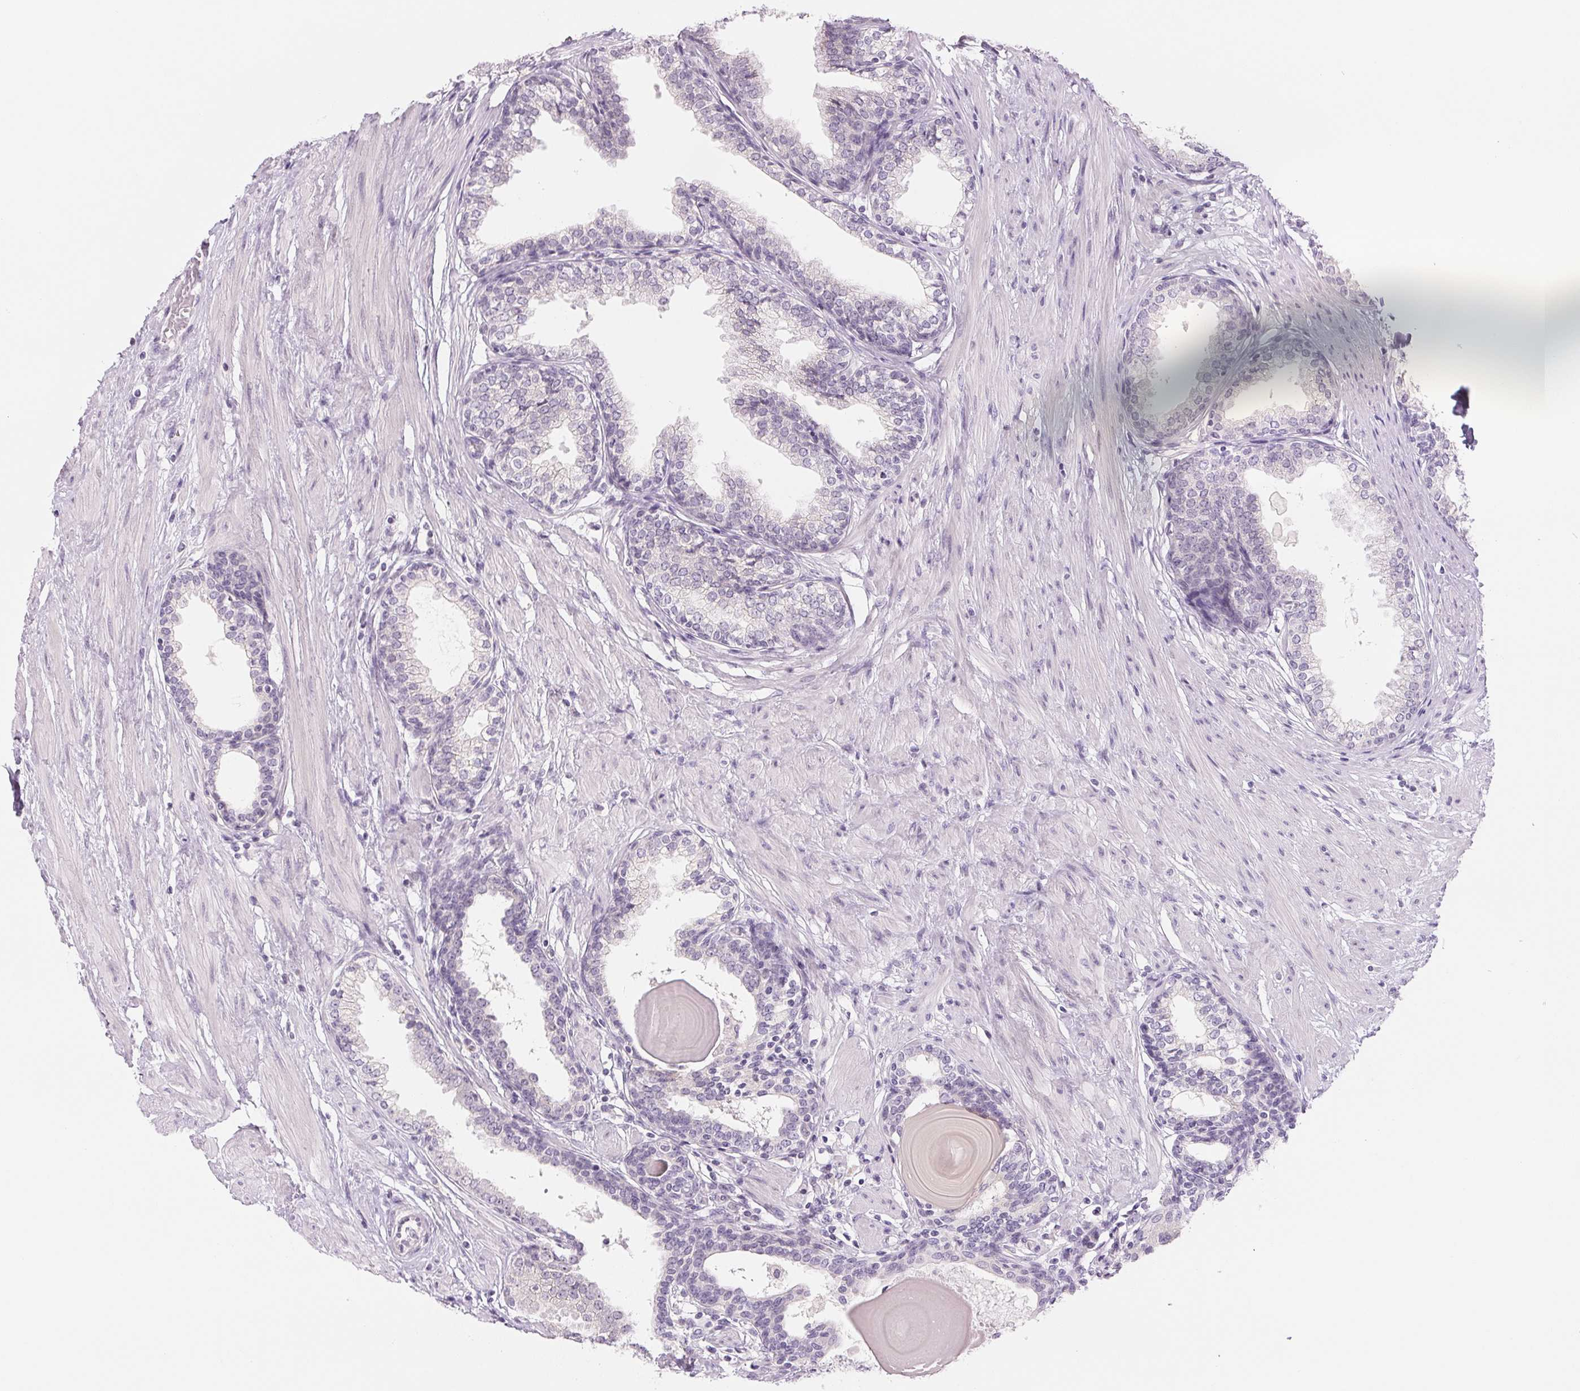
{"staining": {"intensity": "negative", "quantity": "none", "location": "none"}, "tissue": "prostate", "cell_type": "Glandular cells", "image_type": "normal", "snomed": [{"axis": "morphology", "description": "Normal tissue, NOS"}, {"axis": "topography", "description": "Prostate"}], "caption": "Normal prostate was stained to show a protein in brown. There is no significant expression in glandular cells. (DAB immunohistochemistry (IHC) visualized using brightfield microscopy, high magnification).", "gene": "CCDC168", "patient": {"sex": "male", "age": 55}}